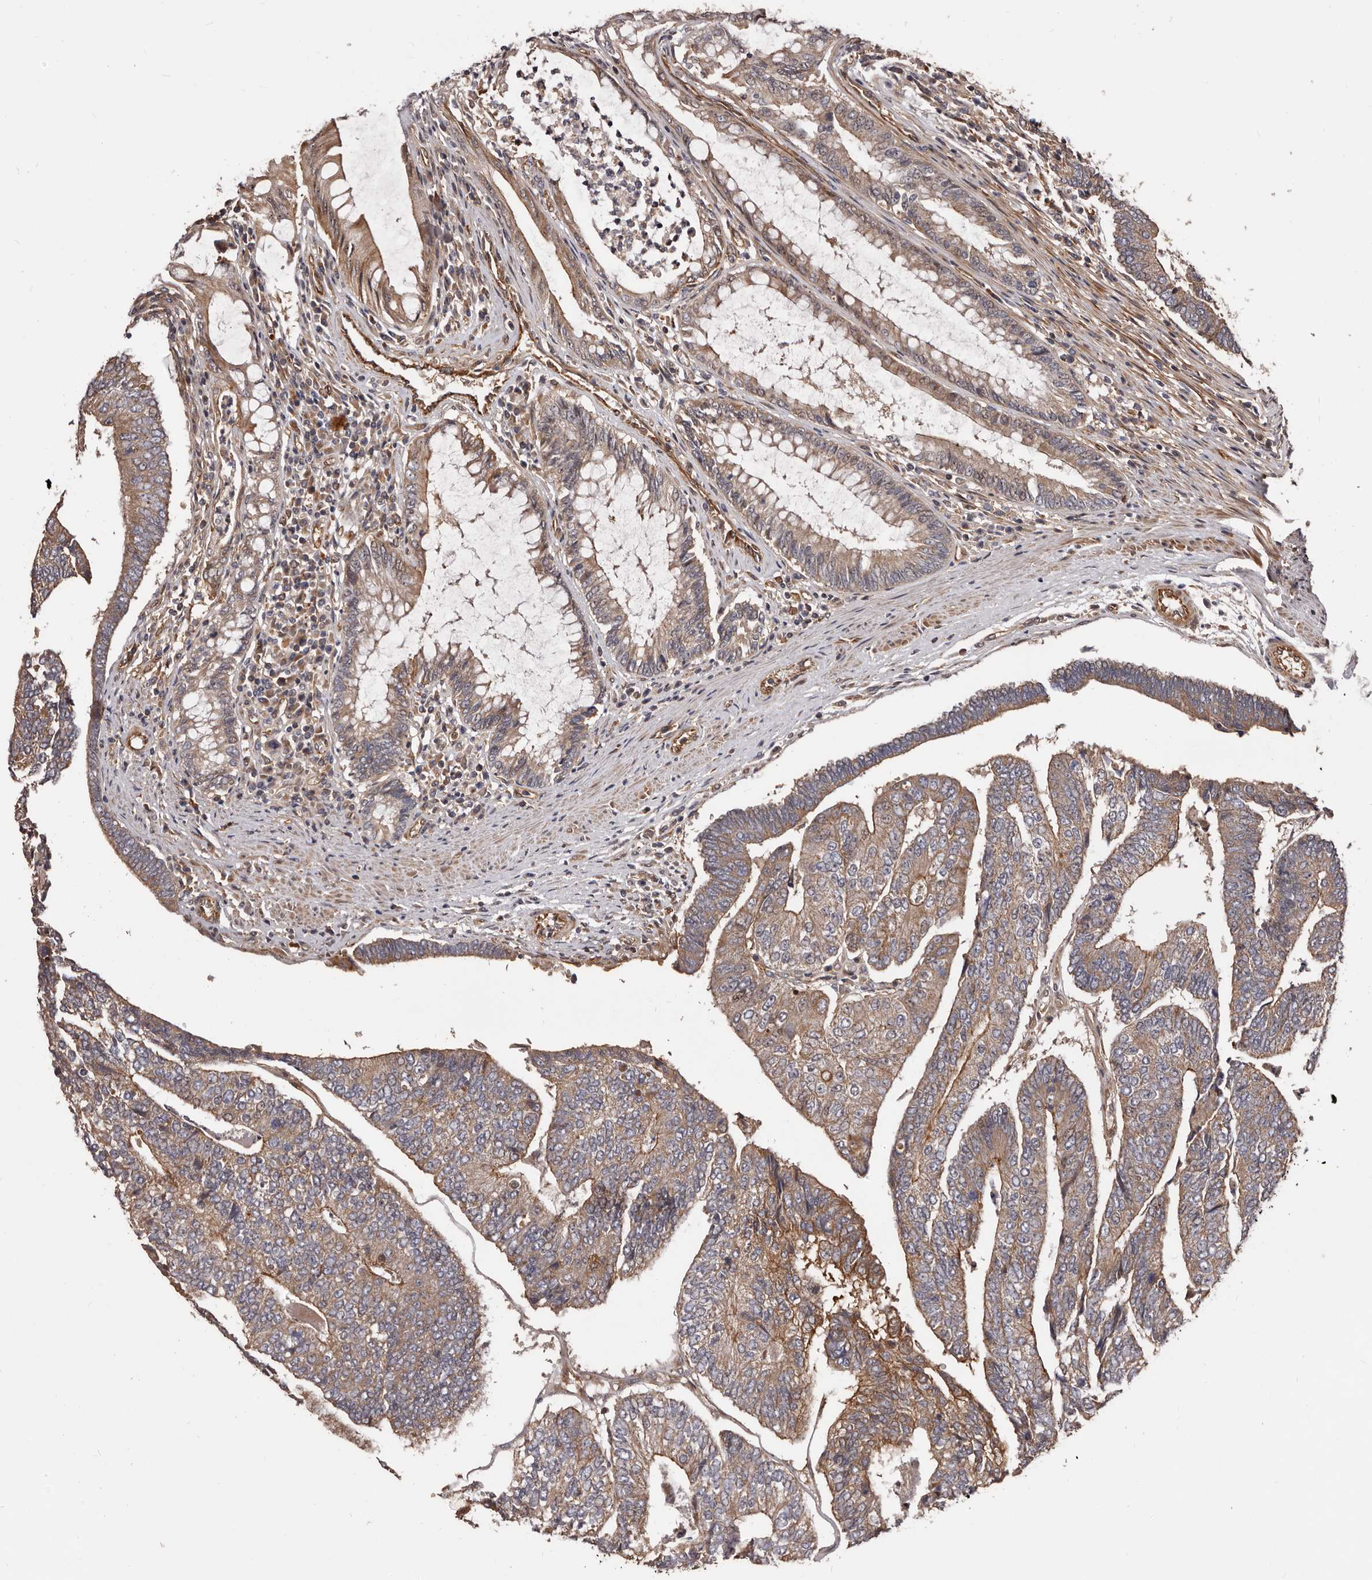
{"staining": {"intensity": "moderate", "quantity": ">75%", "location": "cytoplasmic/membranous"}, "tissue": "colorectal cancer", "cell_type": "Tumor cells", "image_type": "cancer", "snomed": [{"axis": "morphology", "description": "Adenocarcinoma, NOS"}, {"axis": "topography", "description": "Colon"}], "caption": "Adenocarcinoma (colorectal) stained with a brown dye shows moderate cytoplasmic/membranous positive positivity in about >75% of tumor cells.", "gene": "GTPBP1", "patient": {"sex": "female", "age": 67}}